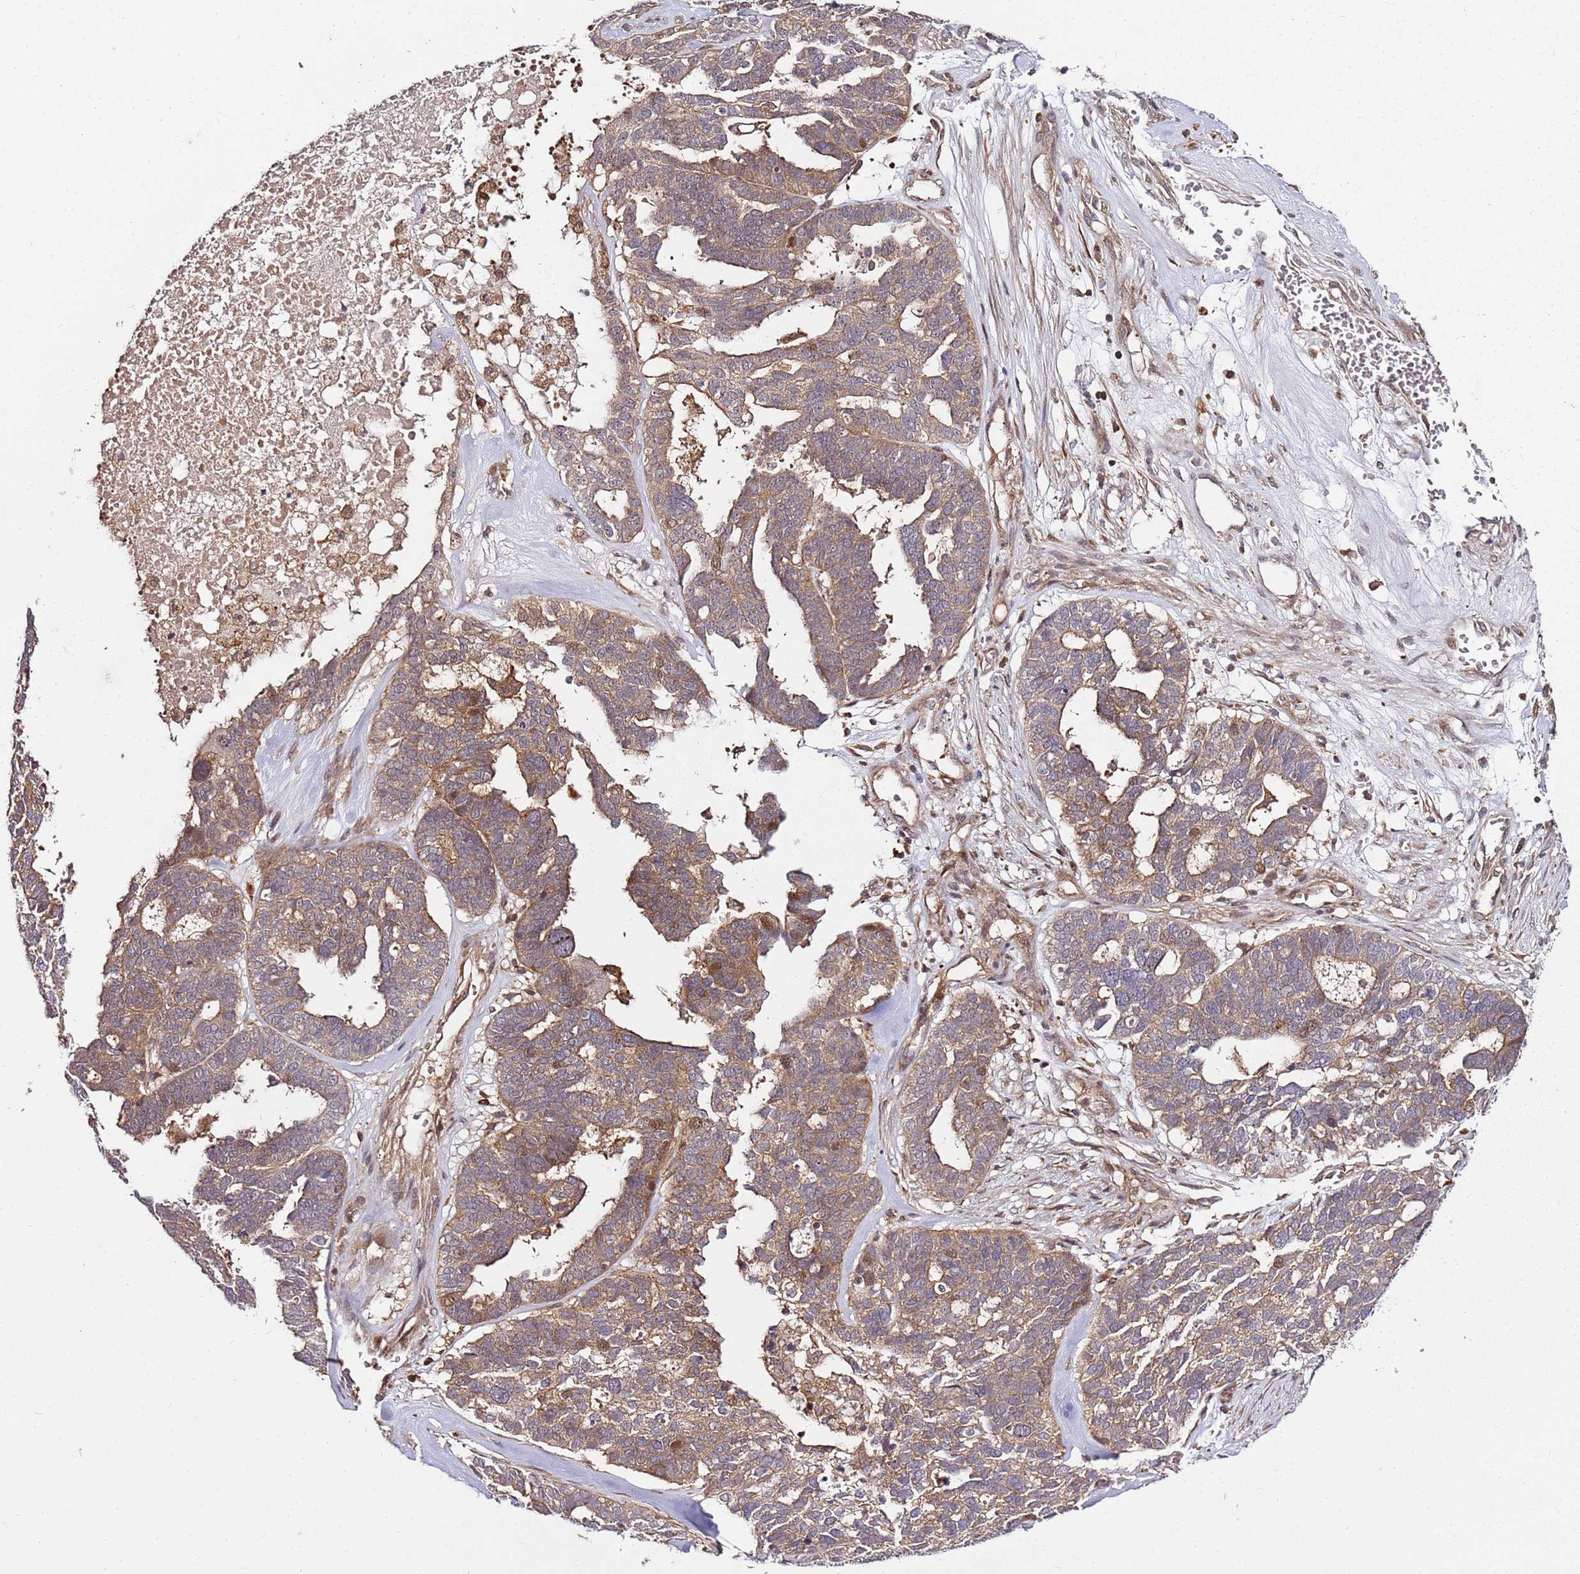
{"staining": {"intensity": "moderate", "quantity": ">75%", "location": "cytoplasmic/membranous"}, "tissue": "ovarian cancer", "cell_type": "Tumor cells", "image_type": "cancer", "snomed": [{"axis": "morphology", "description": "Cystadenocarcinoma, serous, NOS"}, {"axis": "topography", "description": "Ovary"}], "caption": "The immunohistochemical stain highlights moderate cytoplasmic/membranous staining in tumor cells of ovarian cancer tissue.", "gene": "PRMT7", "patient": {"sex": "female", "age": 59}}